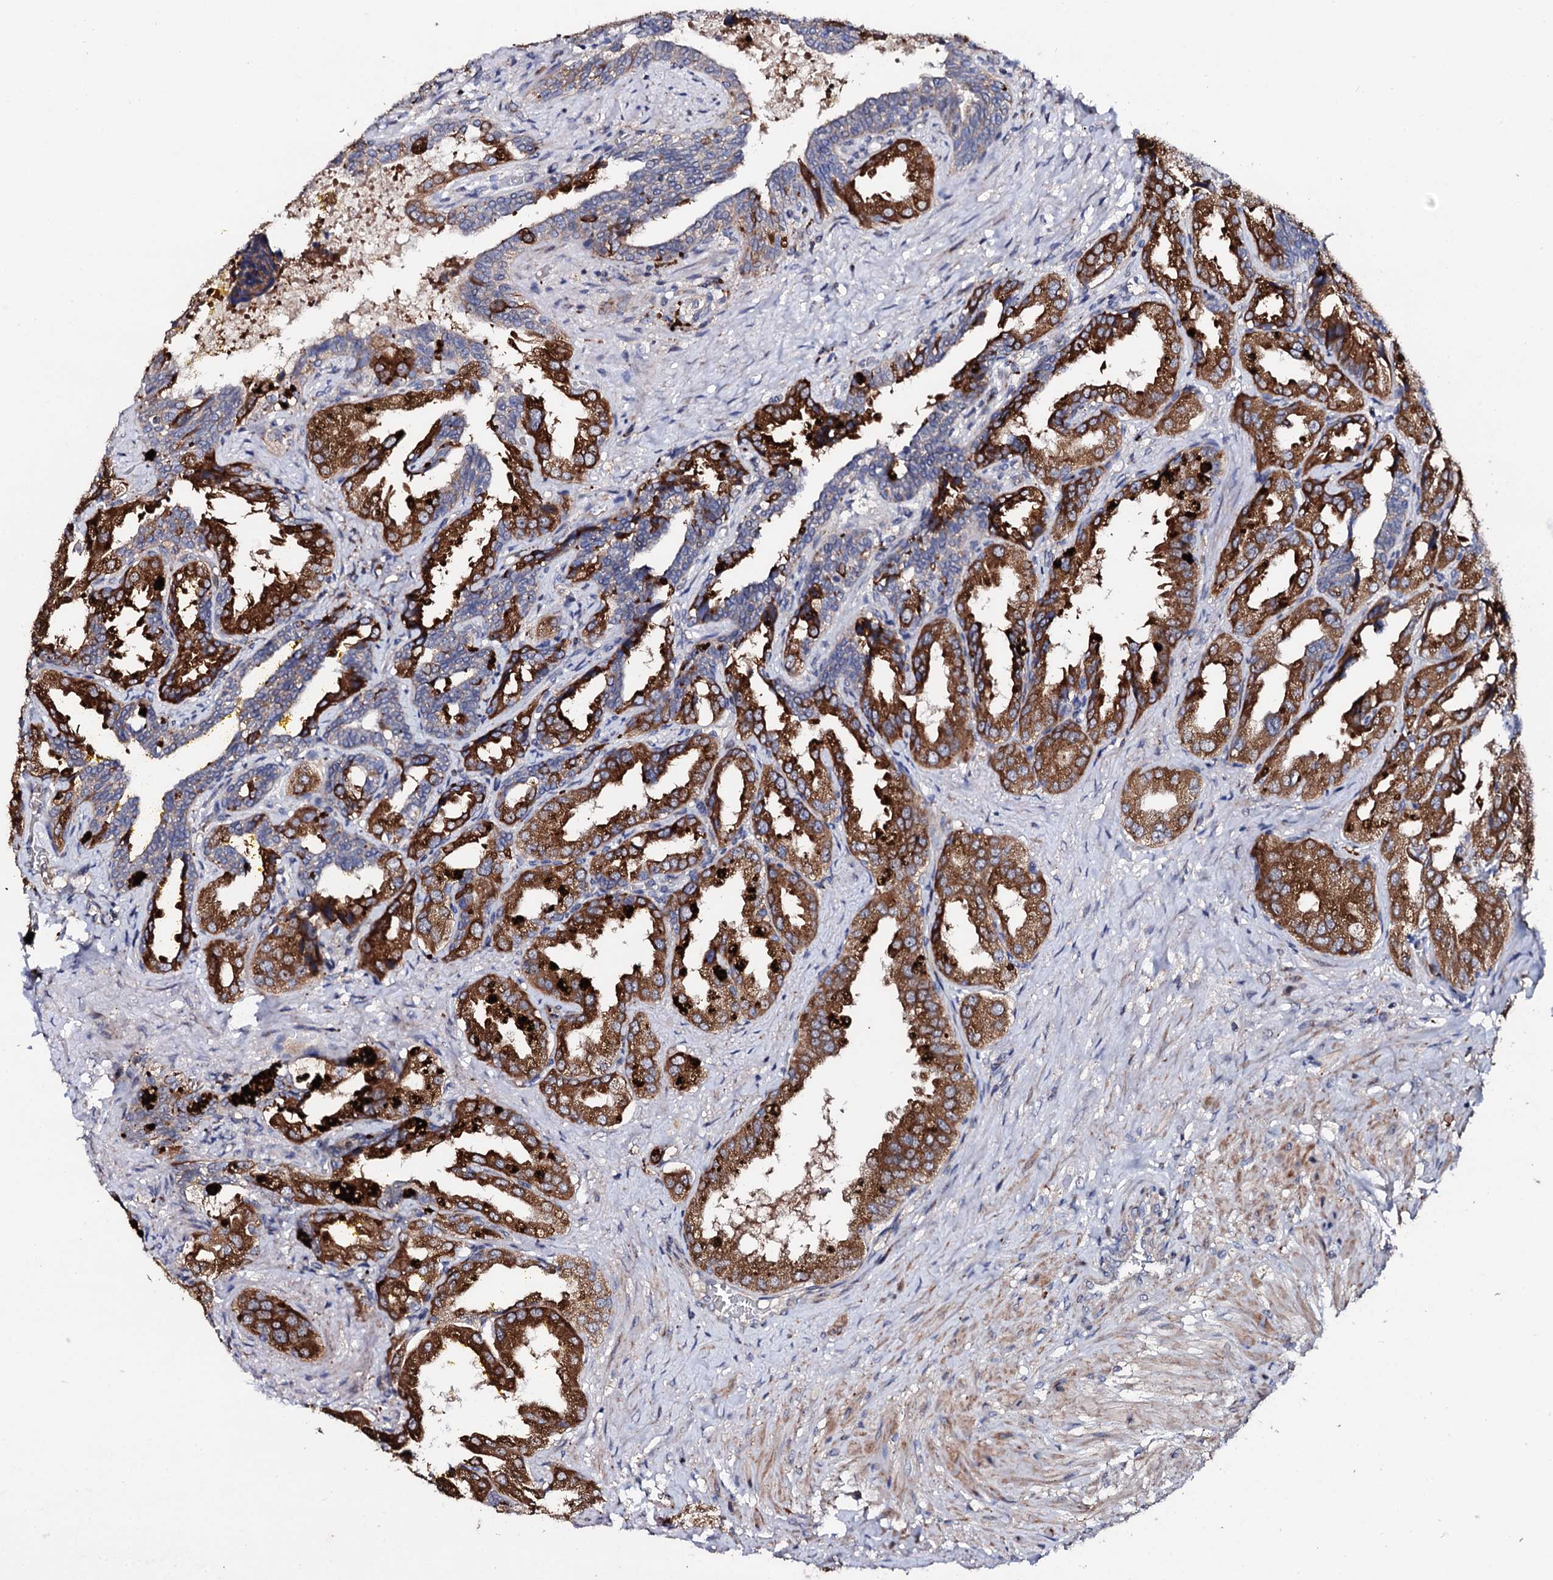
{"staining": {"intensity": "strong", "quantity": "25%-75%", "location": "cytoplasmic/membranous"}, "tissue": "seminal vesicle", "cell_type": "Glandular cells", "image_type": "normal", "snomed": [{"axis": "morphology", "description": "Normal tissue, NOS"}, {"axis": "topography", "description": "Seminal veicle"}], "caption": "Immunohistochemical staining of normal human seminal vesicle exhibits 25%-75% levels of strong cytoplasmic/membranous protein positivity in about 25%-75% of glandular cells. The staining was performed using DAB to visualize the protein expression in brown, while the nuclei were stained in blue with hematoxylin (Magnification: 20x).", "gene": "GTPBP4", "patient": {"sex": "male", "age": 63}}